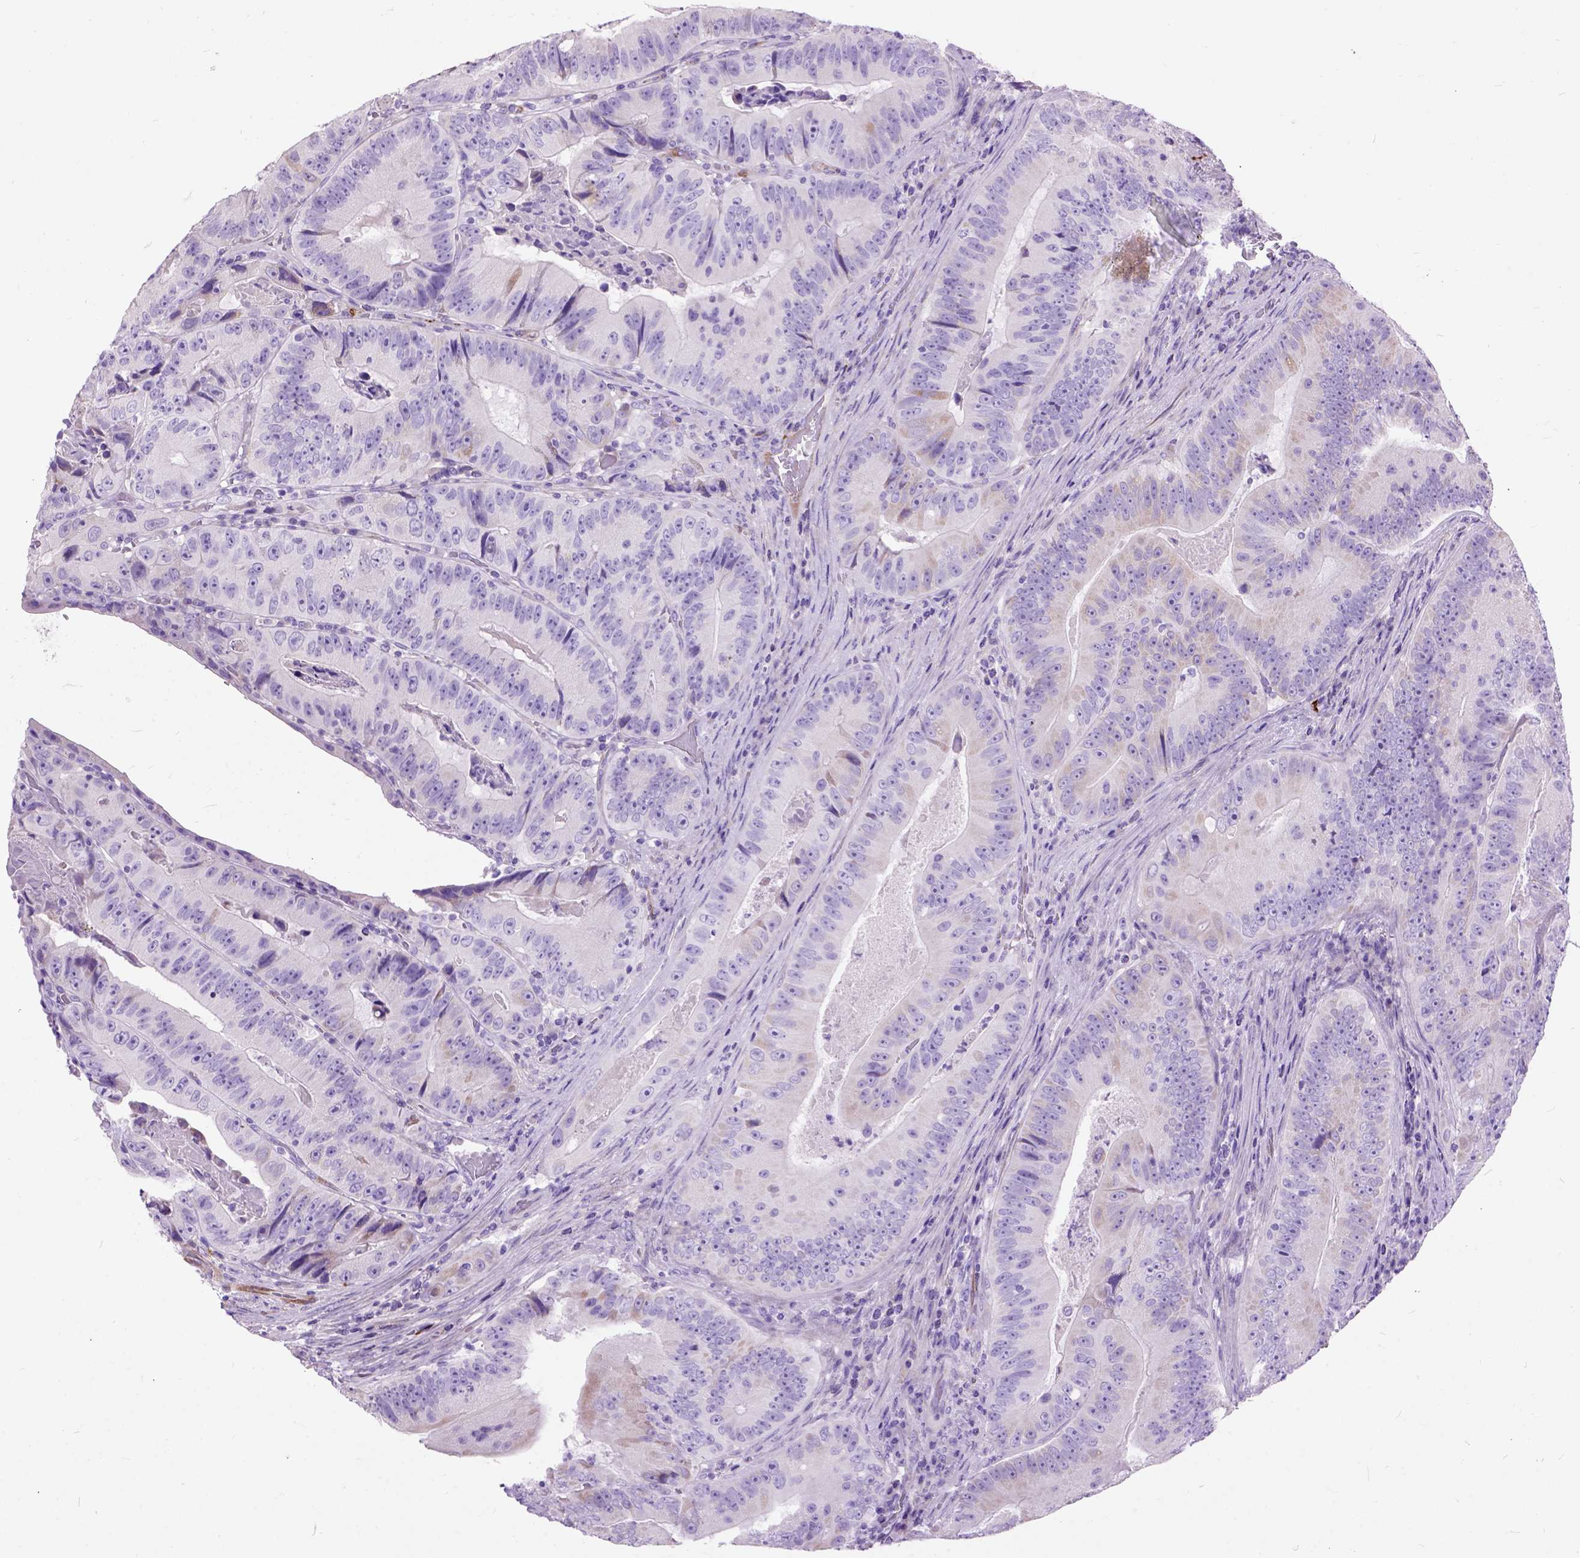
{"staining": {"intensity": "negative", "quantity": "none", "location": "none"}, "tissue": "colorectal cancer", "cell_type": "Tumor cells", "image_type": "cancer", "snomed": [{"axis": "morphology", "description": "Adenocarcinoma, NOS"}, {"axis": "topography", "description": "Colon"}], "caption": "An IHC histopathology image of colorectal cancer (adenocarcinoma) is shown. There is no staining in tumor cells of colorectal cancer (adenocarcinoma).", "gene": "MAPT", "patient": {"sex": "female", "age": 86}}